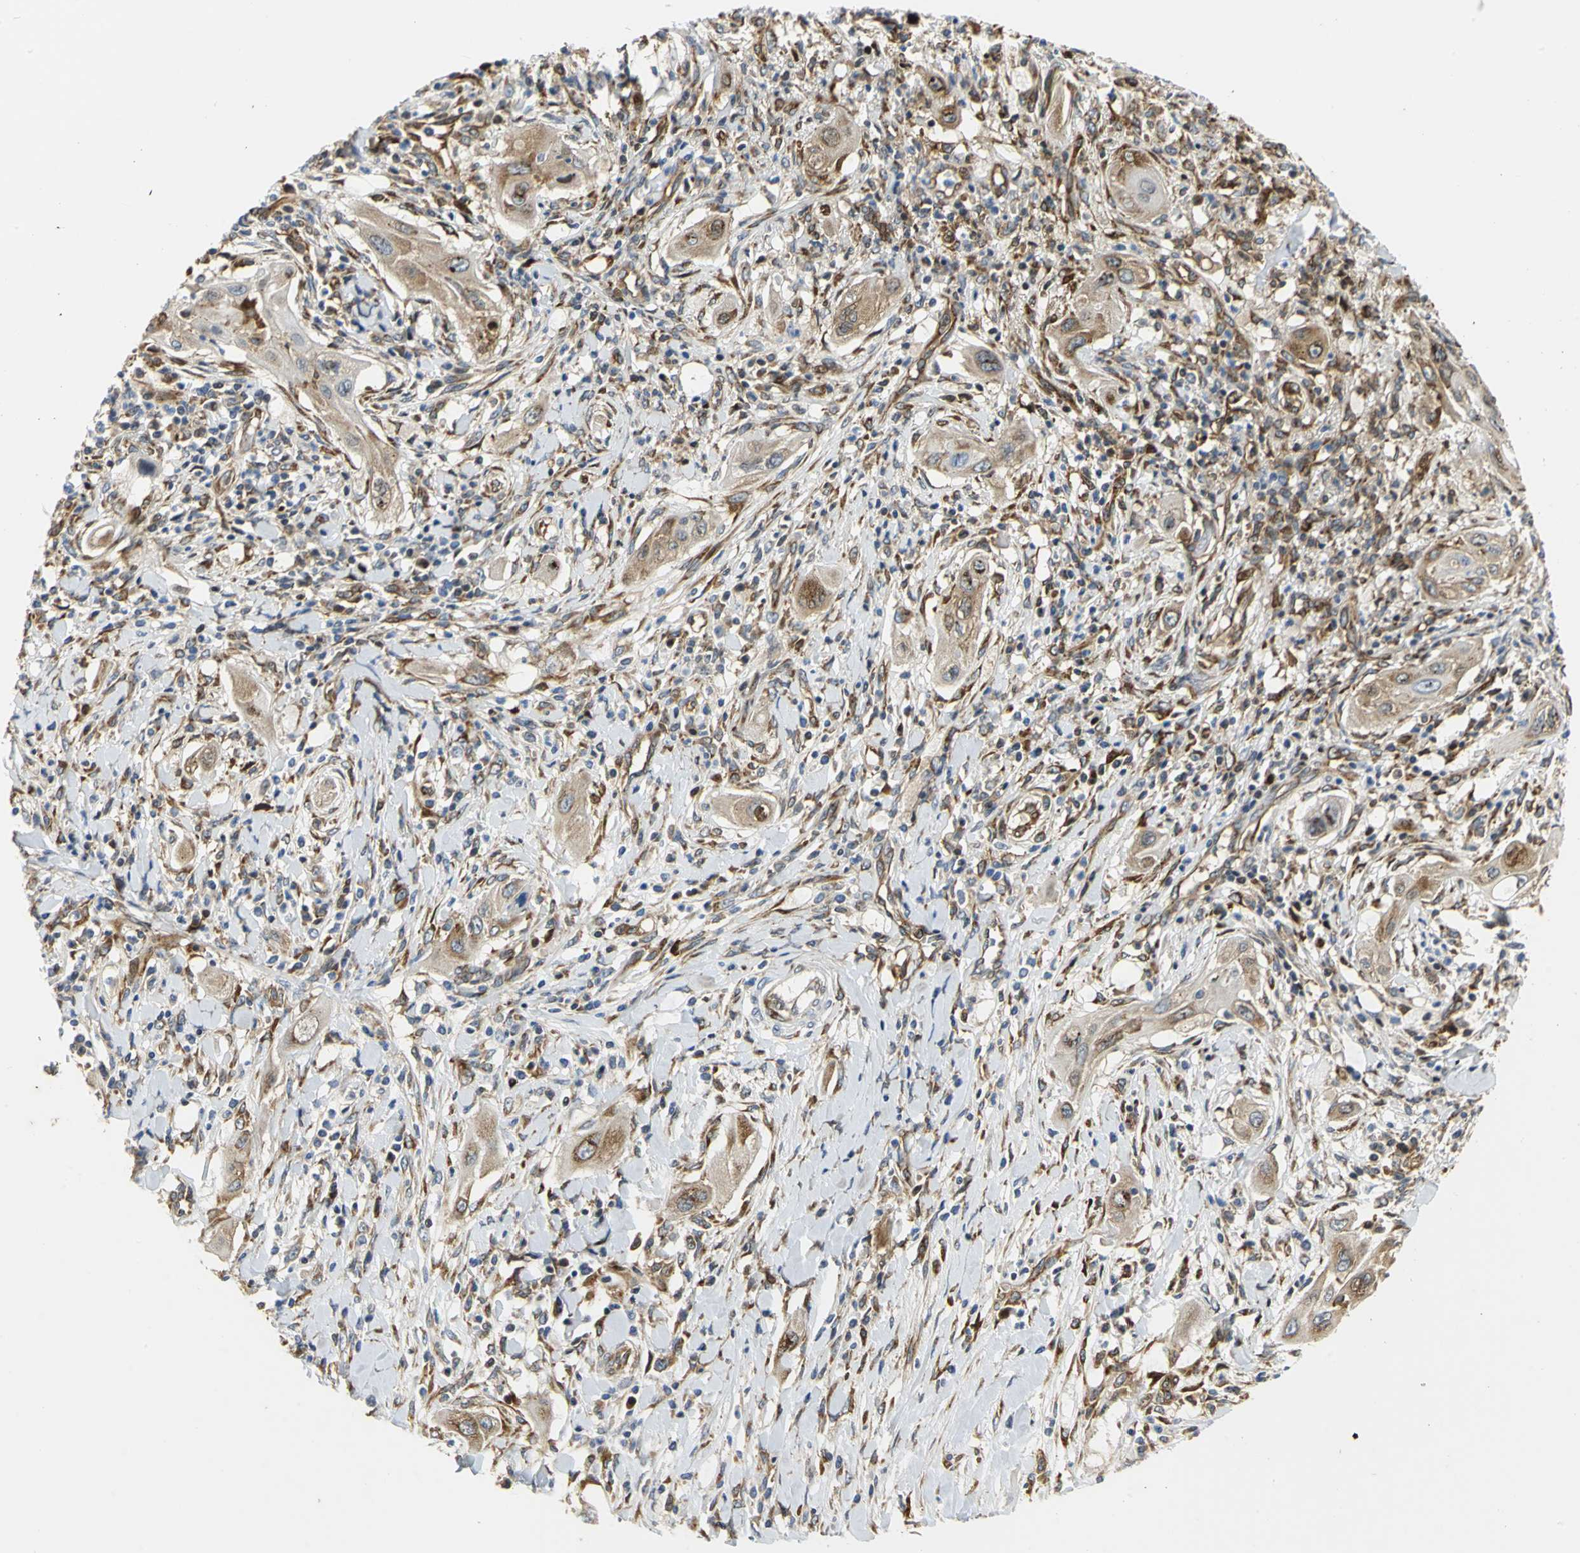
{"staining": {"intensity": "moderate", "quantity": ">75%", "location": "cytoplasmic/membranous"}, "tissue": "lung cancer", "cell_type": "Tumor cells", "image_type": "cancer", "snomed": [{"axis": "morphology", "description": "Squamous cell carcinoma, NOS"}, {"axis": "topography", "description": "Lung"}], "caption": "Tumor cells reveal medium levels of moderate cytoplasmic/membranous expression in about >75% of cells in human lung squamous cell carcinoma.", "gene": "YBX1", "patient": {"sex": "female", "age": 47}}